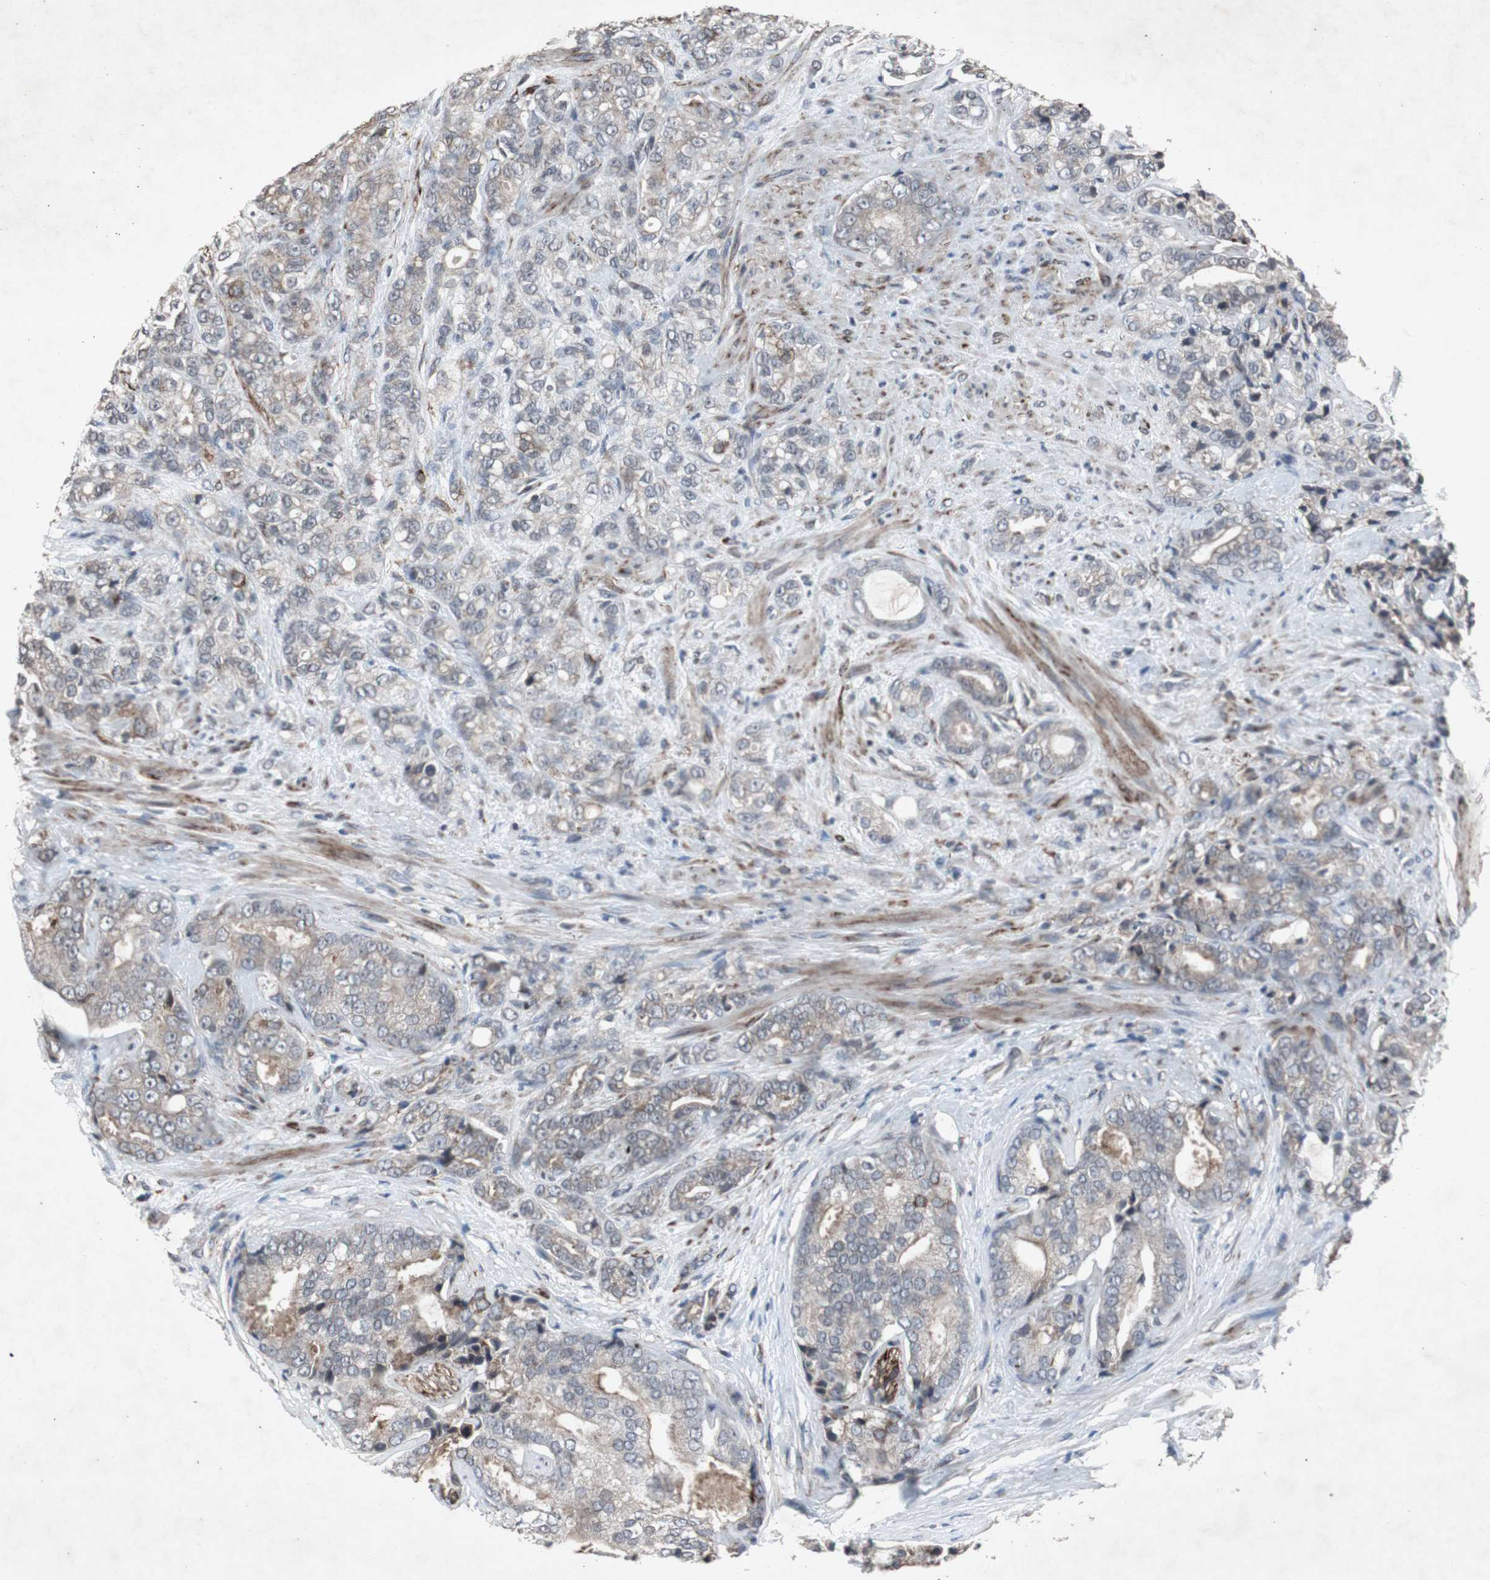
{"staining": {"intensity": "weak", "quantity": ">75%", "location": "cytoplasmic/membranous"}, "tissue": "prostate cancer", "cell_type": "Tumor cells", "image_type": "cancer", "snomed": [{"axis": "morphology", "description": "Adenocarcinoma, Low grade"}, {"axis": "topography", "description": "Prostate"}], "caption": "High-power microscopy captured an immunohistochemistry image of prostate cancer, revealing weak cytoplasmic/membranous positivity in approximately >75% of tumor cells. The staining was performed using DAB (3,3'-diaminobenzidine), with brown indicating positive protein expression. Nuclei are stained blue with hematoxylin.", "gene": "CRADD", "patient": {"sex": "male", "age": 58}}